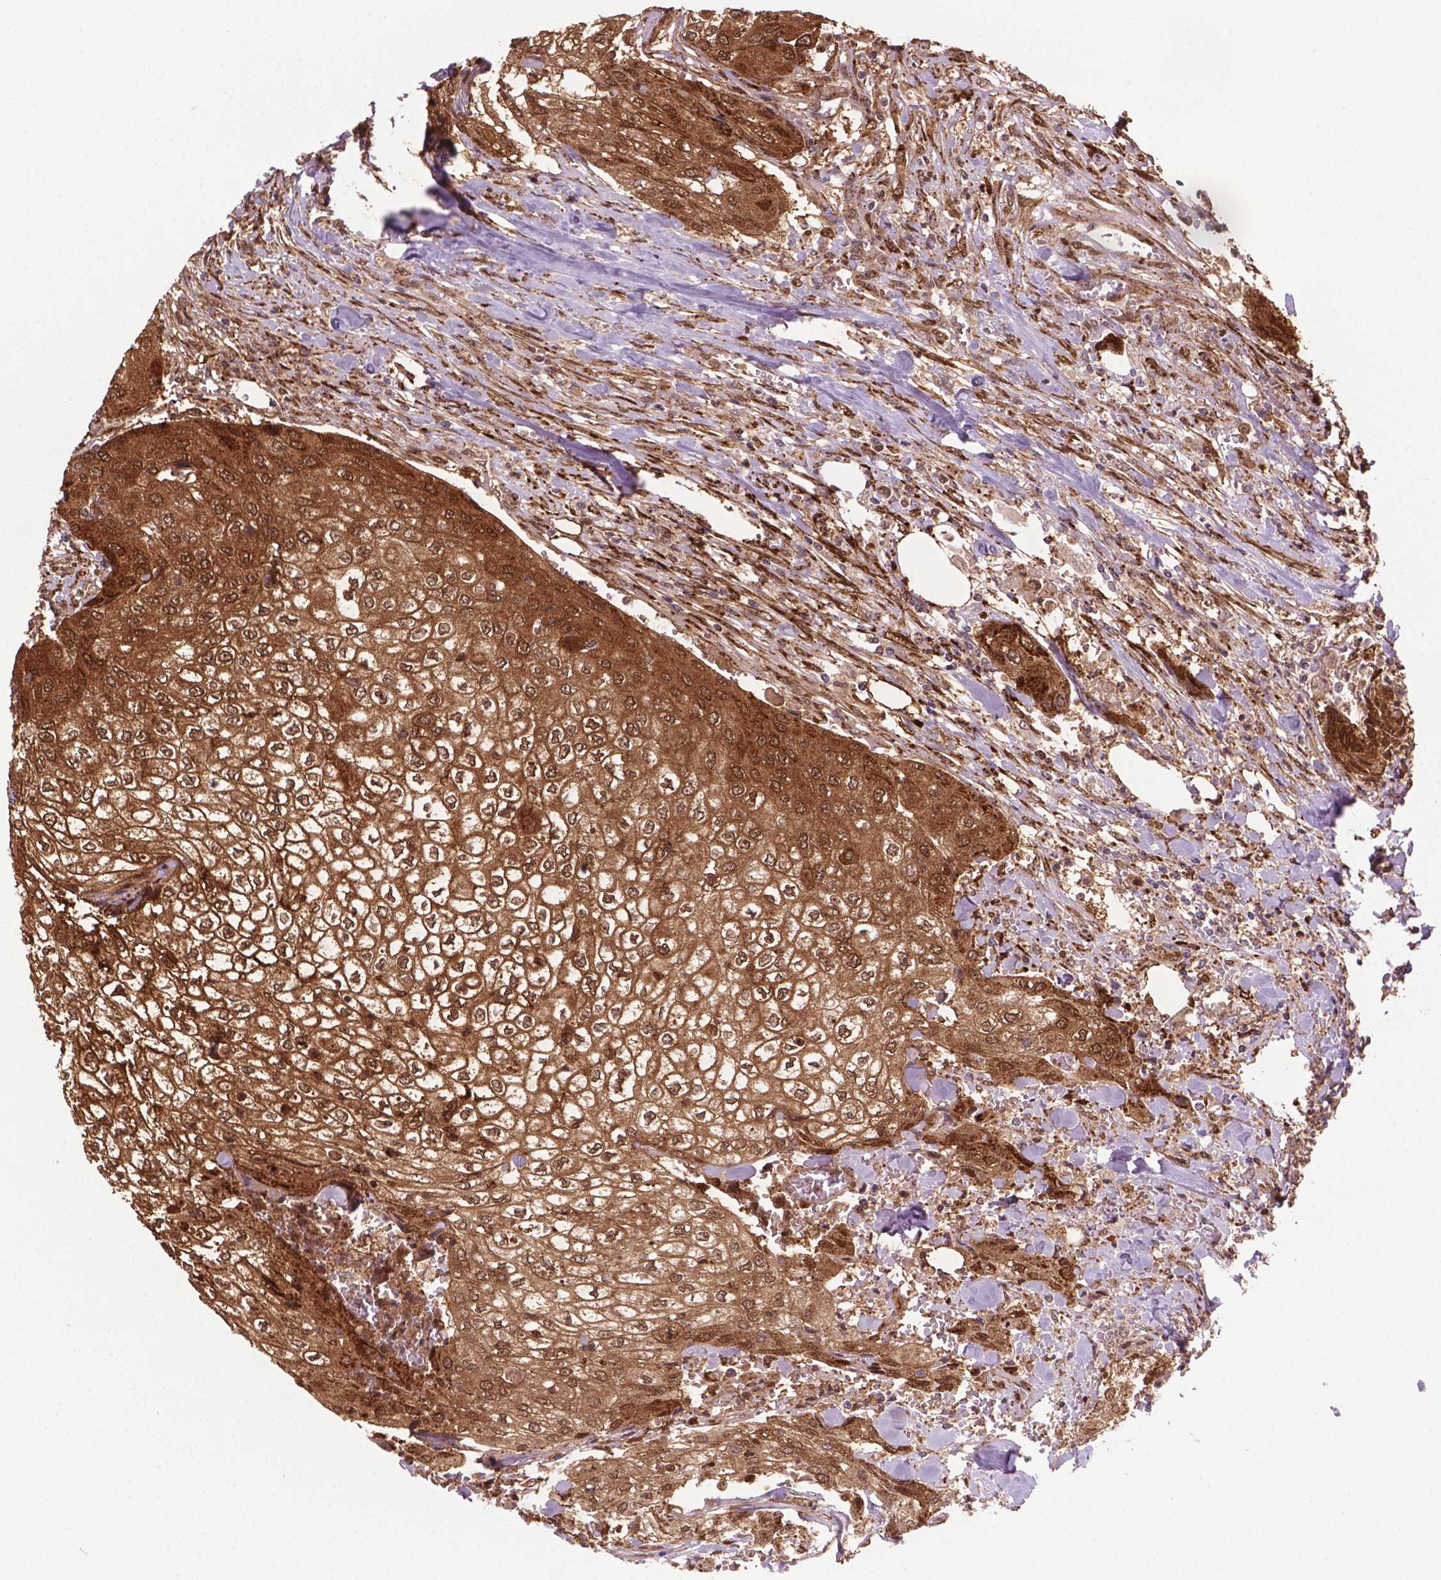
{"staining": {"intensity": "moderate", "quantity": ">75%", "location": "cytoplasmic/membranous,nuclear"}, "tissue": "urothelial cancer", "cell_type": "Tumor cells", "image_type": "cancer", "snomed": [{"axis": "morphology", "description": "Urothelial carcinoma, High grade"}, {"axis": "topography", "description": "Urinary bladder"}], "caption": "This is a photomicrograph of immunohistochemistry (IHC) staining of urothelial cancer, which shows moderate positivity in the cytoplasmic/membranous and nuclear of tumor cells.", "gene": "PLIN3", "patient": {"sex": "male", "age": 62}}